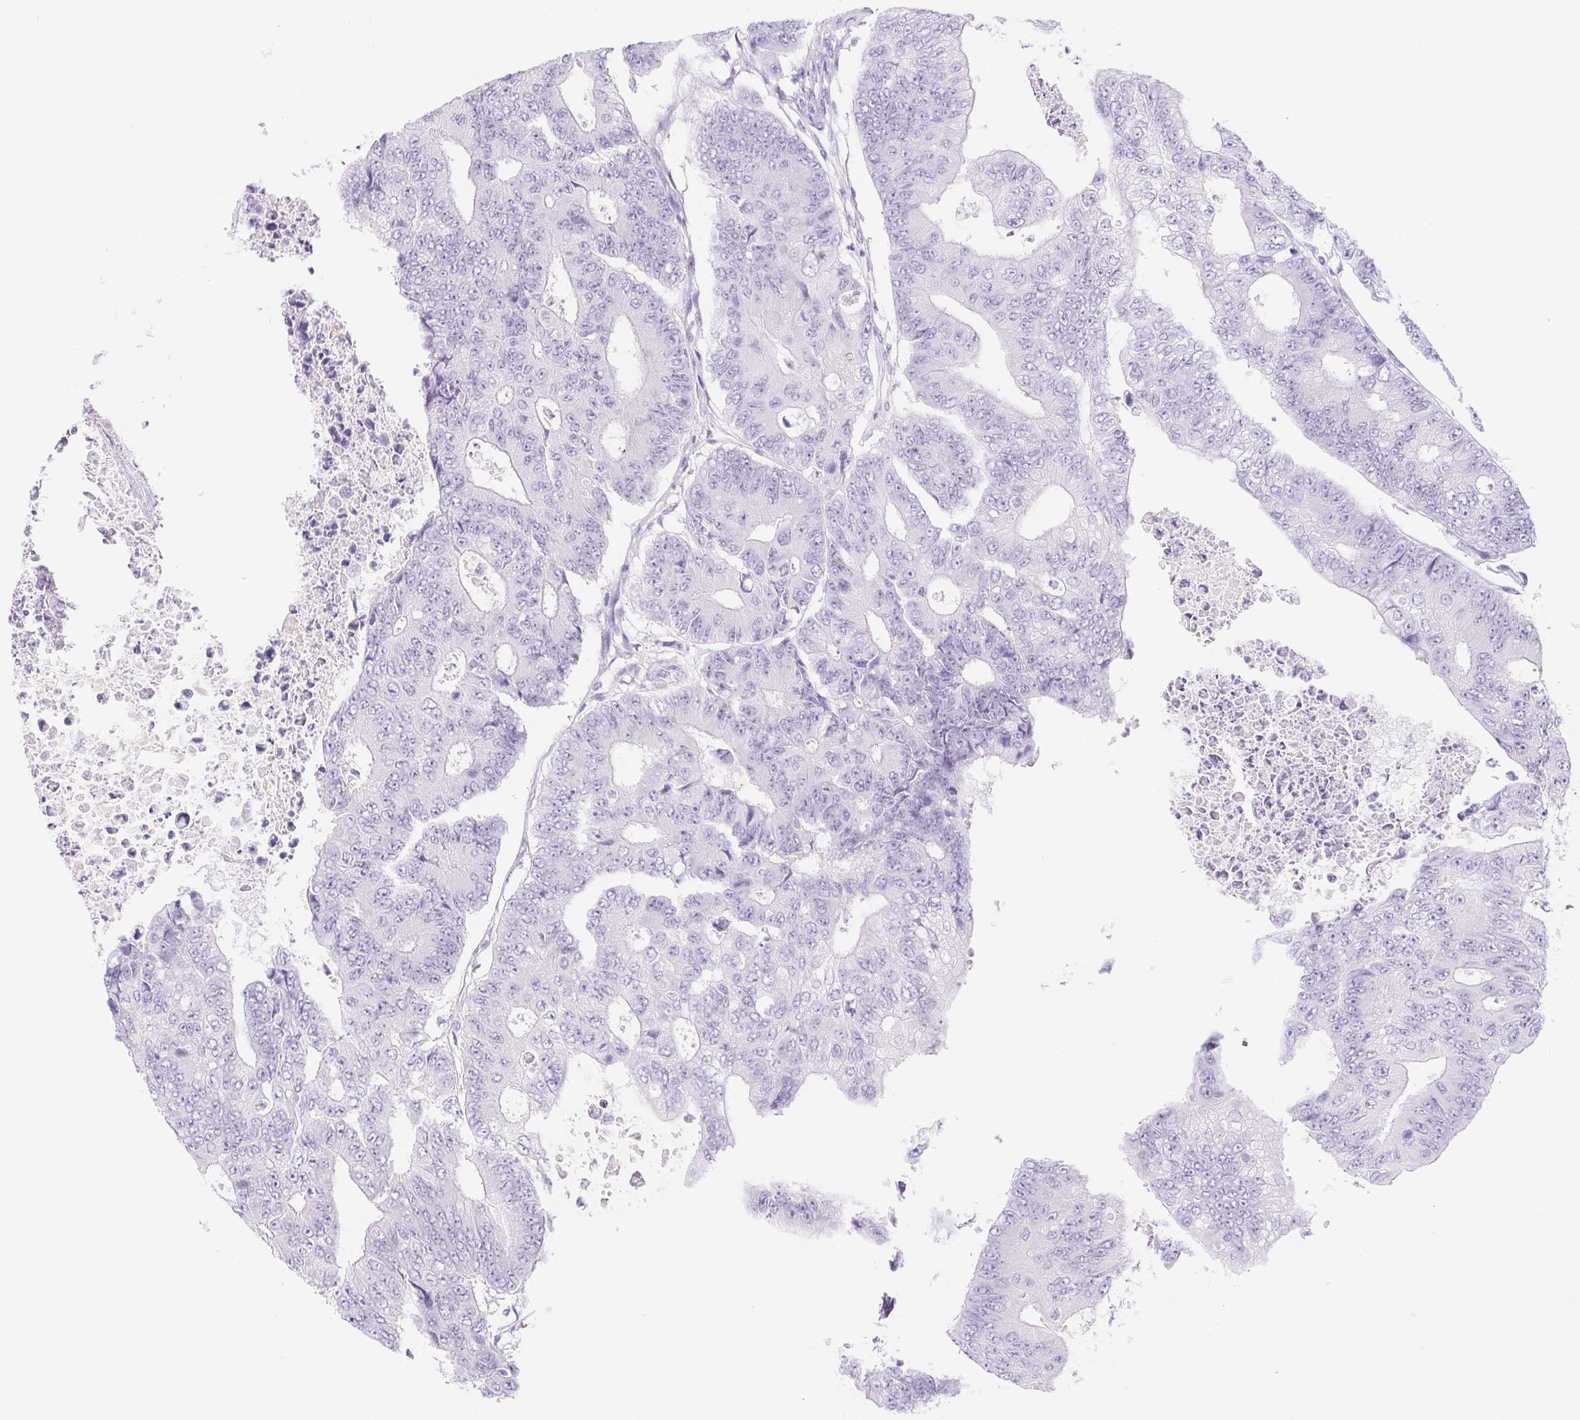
{"staining": {"intensity": "negative", "quantity": "none", "location": "none"}, "tissue": "colorectal cancer", "cell_type": "Tumor cells", "image_type": "cancer", "snomed": [{"axis": "morphology", "description": "Adenocarcinoma, NOS"}, {"axis": "topography", "description": "Colon"}], "caption": "Colorectal adenocarcinoma was stained to show a protein in brown. There is no significant expression in tumor cells.", "gene": "DYNC2LI1", "patient": {"sex": "female", "age": 48}}